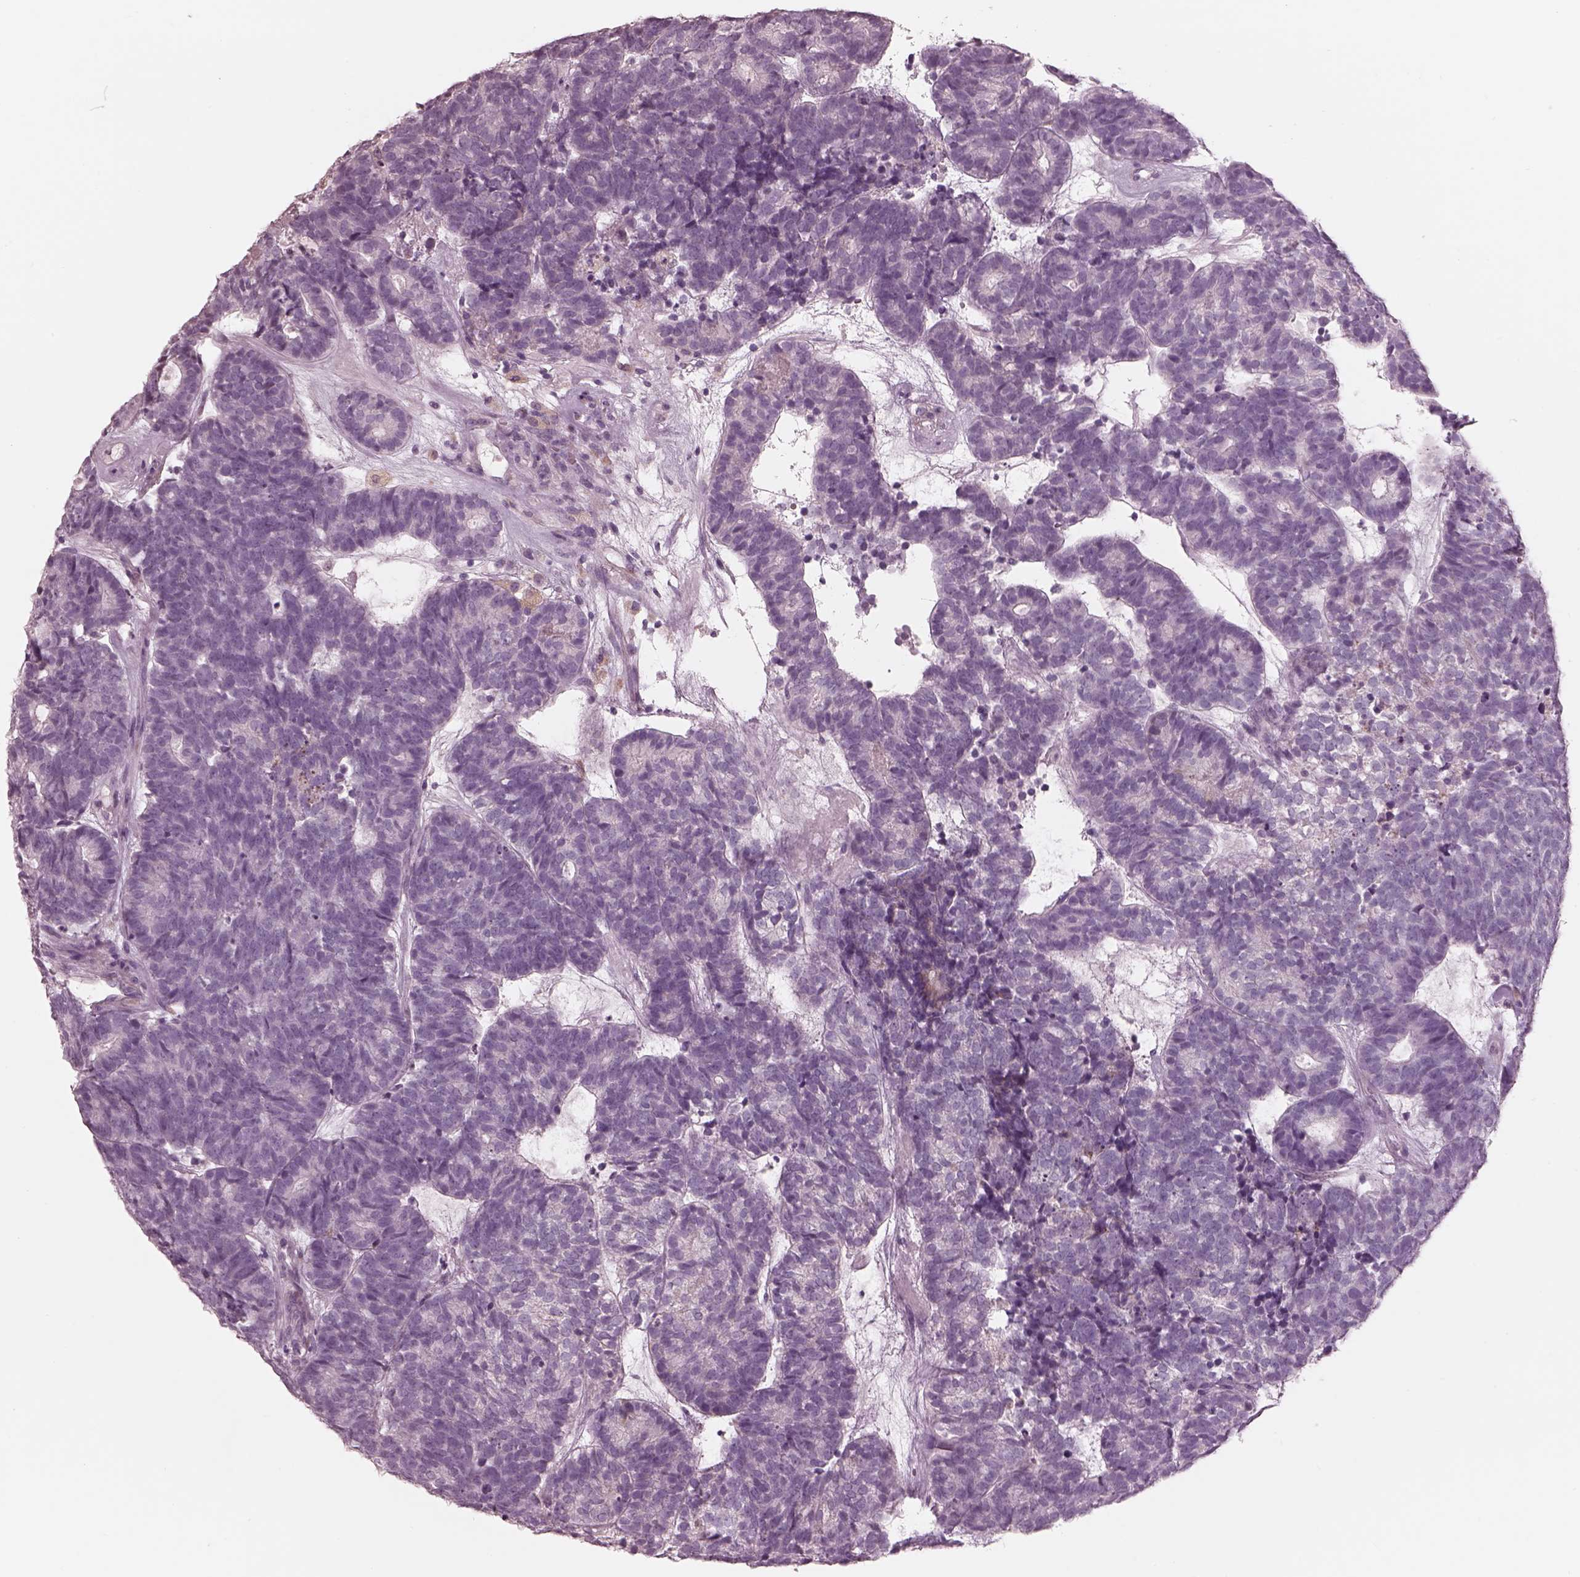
{"staining": {"intensity": "negative", "quantity": "none", "location": "none"}, "tissue": "head and neck cancer", "cell_type": "Tumor cells", "image_type": "cancer", "snomed": [{"axis": "morphology", "description": "Adenocarcinoma, NOS"}, {"axis": "topography", "description": "Head-Neck"}], "caption": "High magnification brightfield microscopy of adenocarcinoma (head and neck) stained with DAB (brown) and counterstained with hematoxylin (blue): tumor cells show no significant positivity.", "gene": "CADM2", "patient": {"sex": "female", "age": 81}}